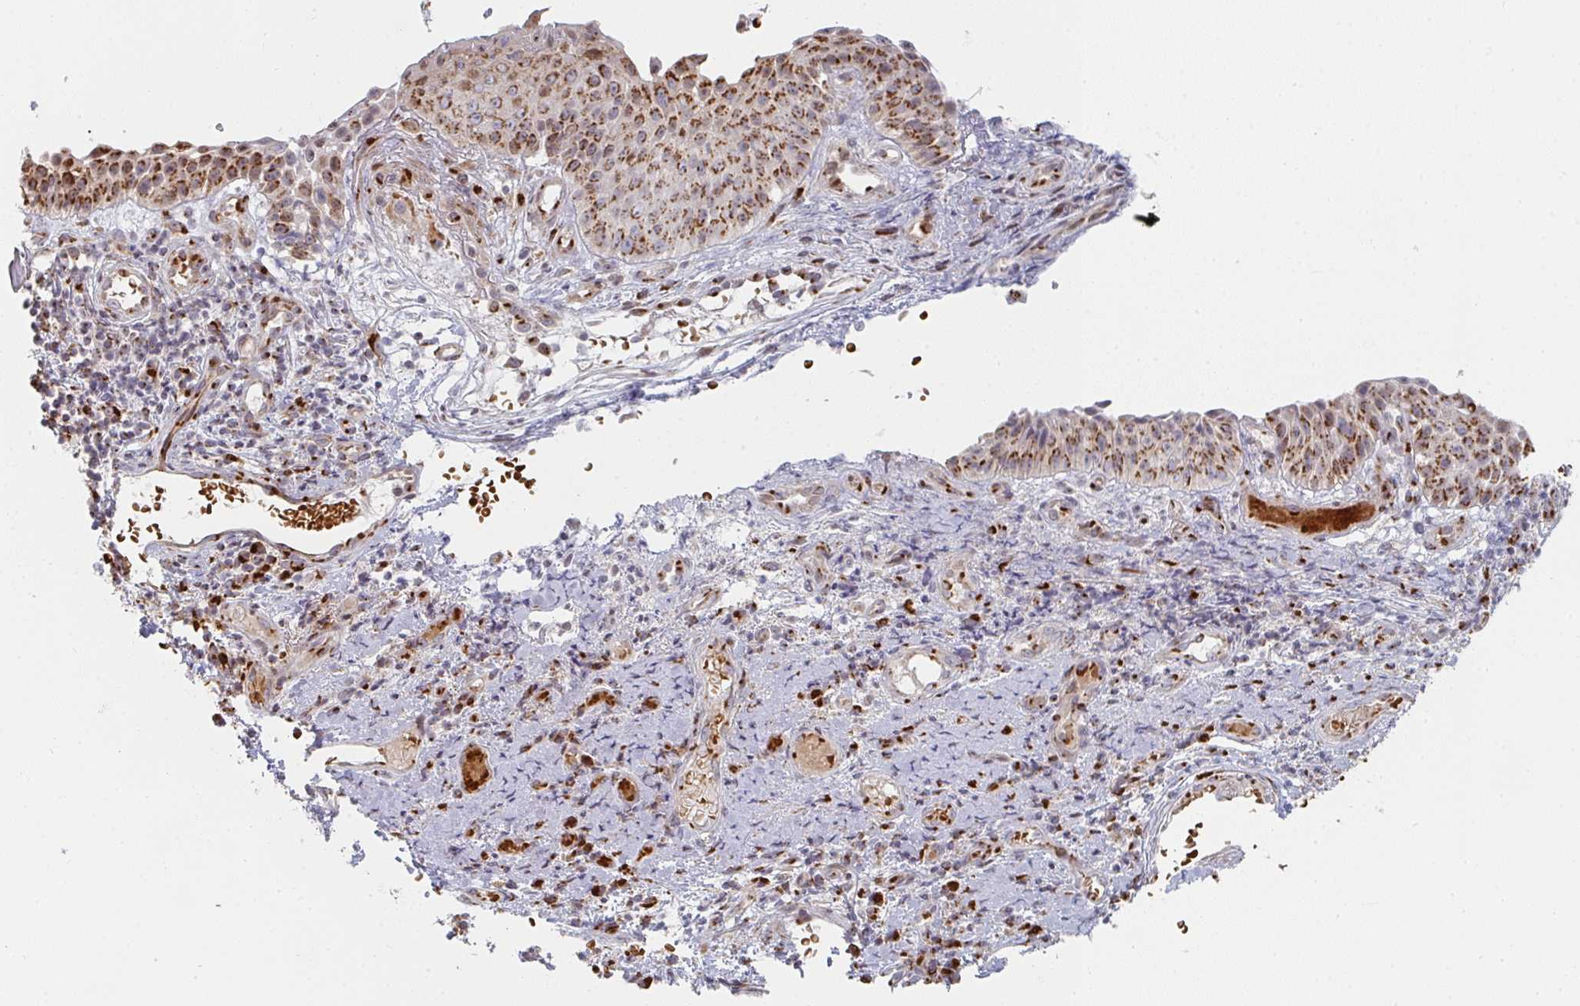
{"staining": {"intensity": "strong", "quantity": ">75%", "location": "cytoplasmic/membranous"}, "tissue": "nasopharynx", "cell_type": "Respiratory epithelial cells", "image_type": "normal", "snomed": [{"axis": "morphology", "description": "Normal tissue, NOS"}, {"axis": "morphology", "description": "Inflammation, NOS"}, {"axis": "topography", "description": "Nasopharynx"}], "caption": "Nasopharynx stained with immunohistochemistry (IHC) reveals strong cytoplasmic/membranous positivity in approximately >75% of respiratory epithelial cells. (DAB = brown stain, brightfield microscopy at high magnification).", "gene": "ZNF526", "patient": {"sex": "male", "age": 54}}